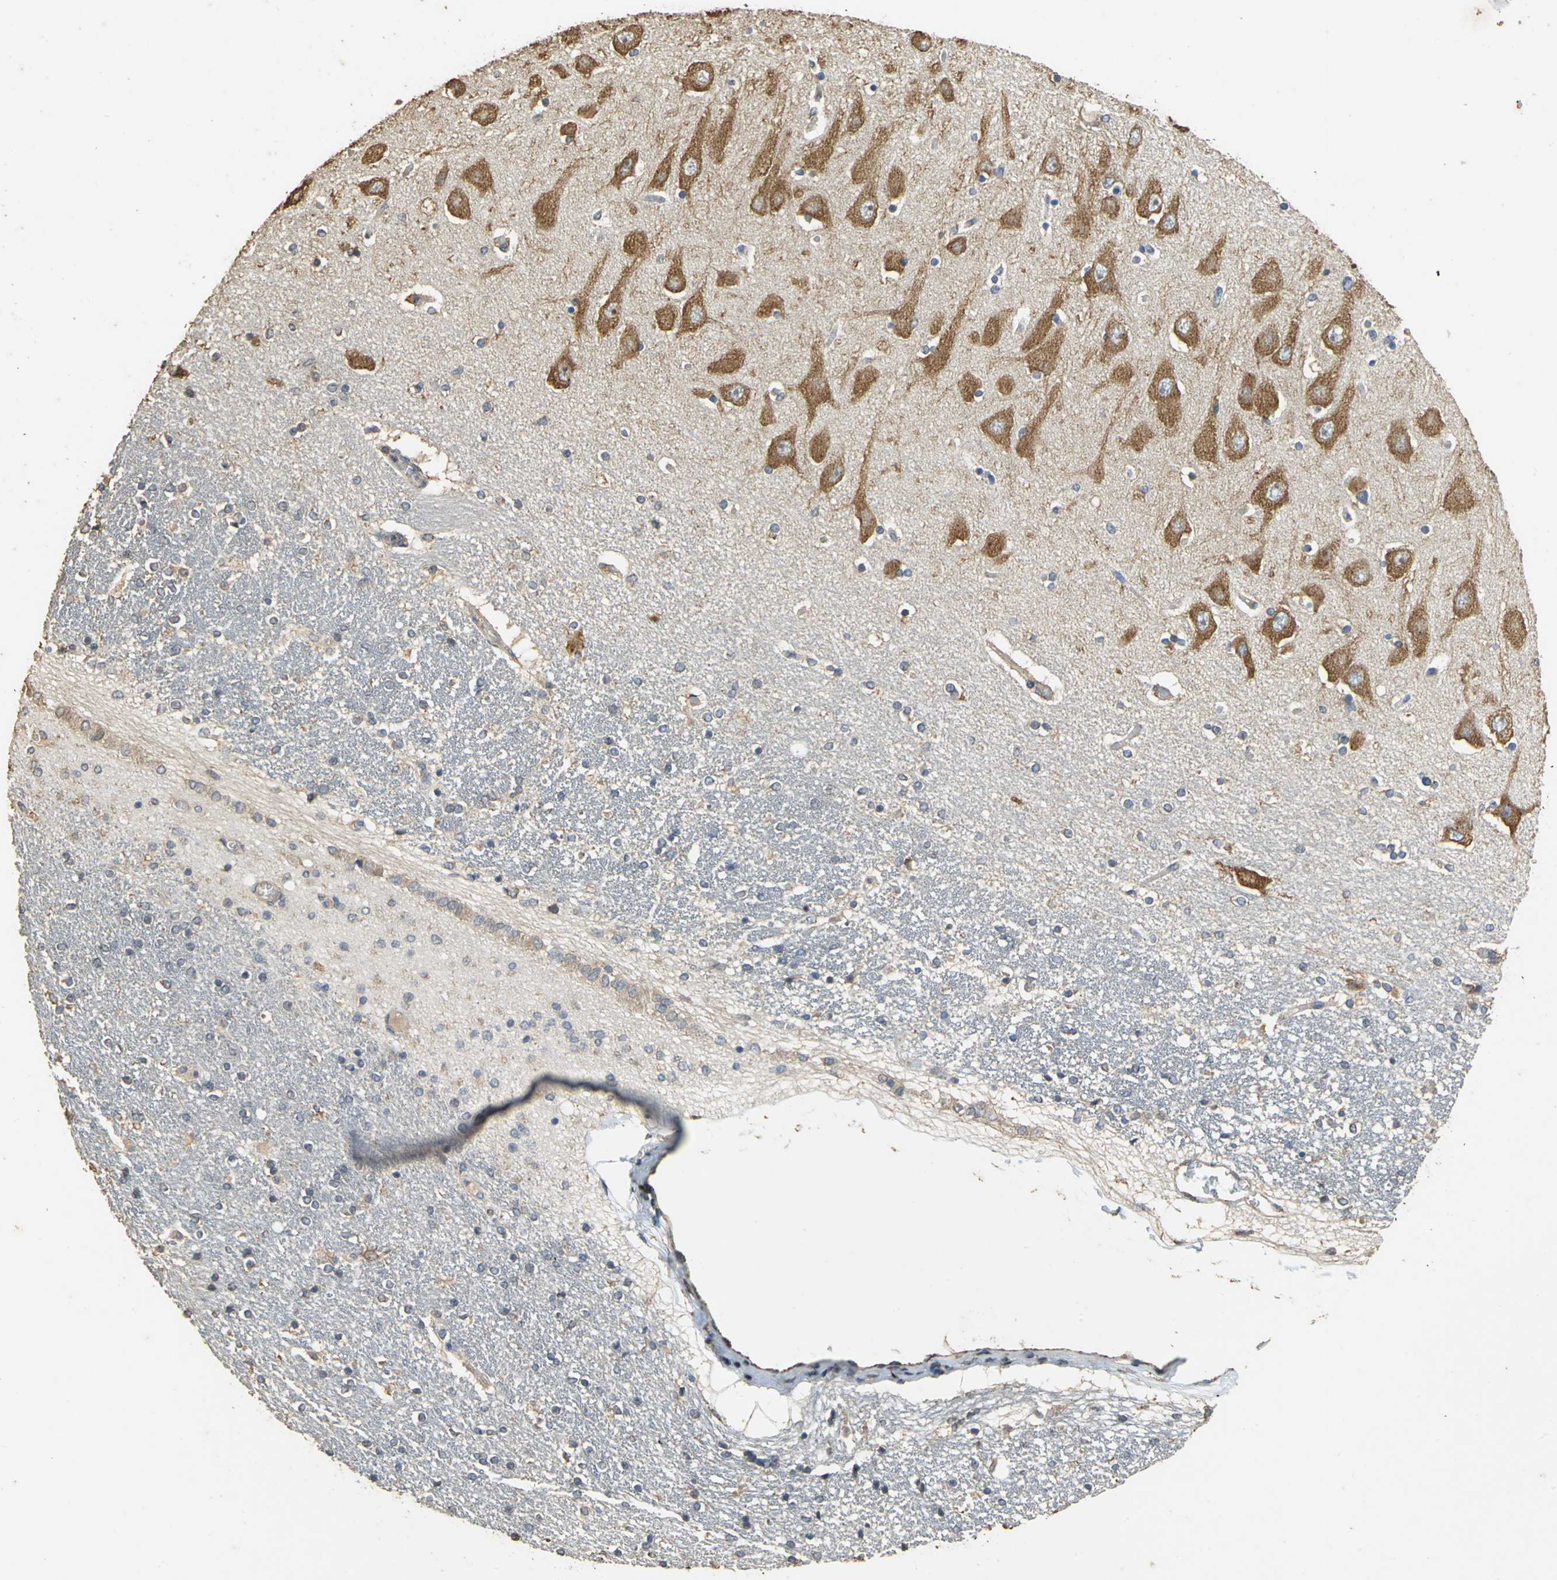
{"staining": {"intensity": "negative", "quantity": "none", "location": "none"}, "tissue": "hippocampus", "cell_type": "Glial cells", "image_type": "normal", "snomed": [{"axis": "morphology", "description": "Normal tissue, NOS"}, {"axis": "topography", "description": "Hippocampus"}], "caption": "The IHC micrograph has no significant expression in glial cells of hippocampus.", "gene": "ACSL4", "patient": {"sex": "female", "age": 54}}